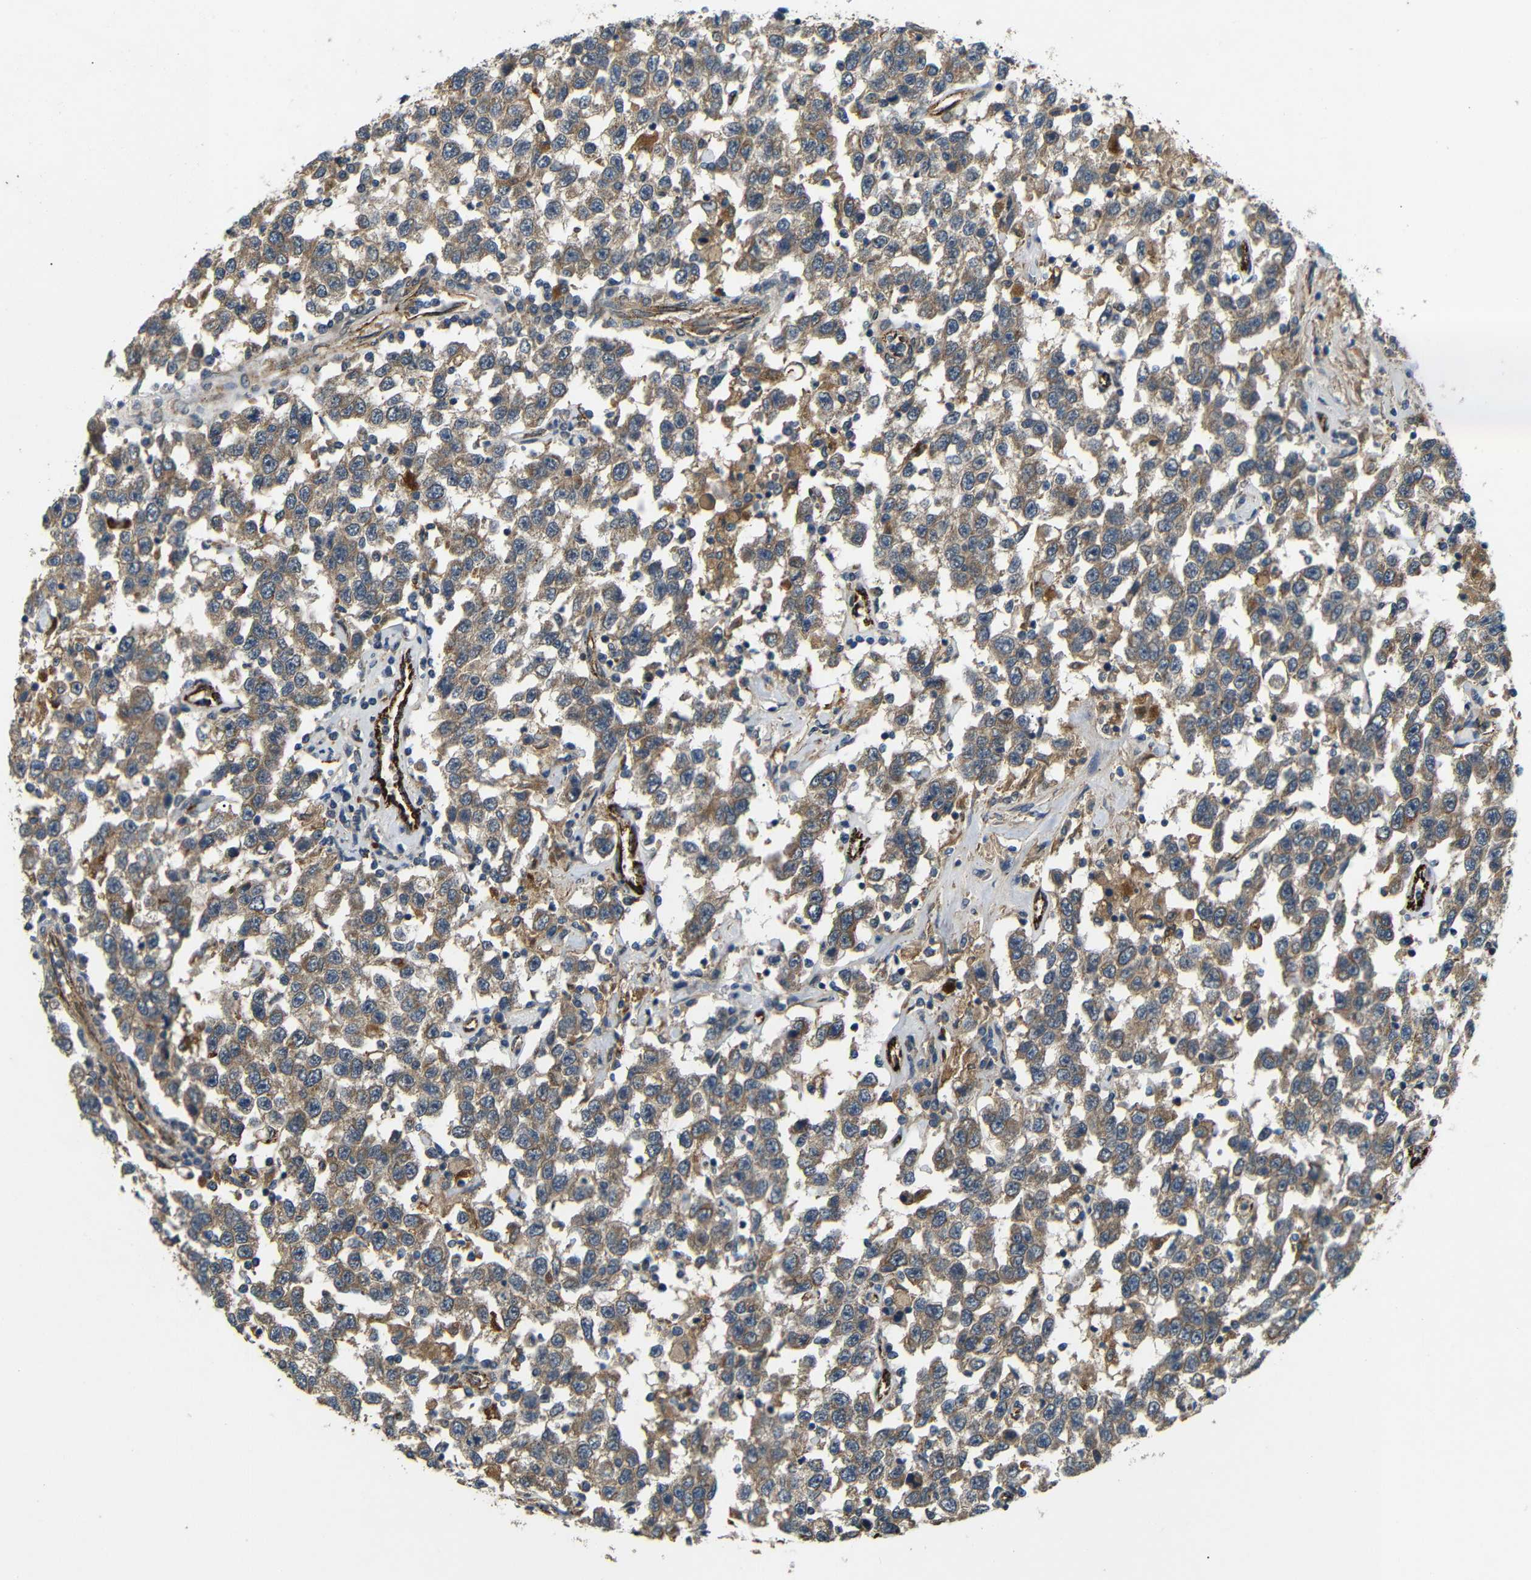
{"staining": {"intensity": "moderate", "quantity": ">75%", "location": "cytoplasmic/membranous"}, "tissue": "testis cancer", "cell_type": "Tumor cells", "image_type": "cancer", "snomed": [{"axis": "morphology", "description": "Seminoma, NOS"}, {"axis": "topography", "description": "Testis"}], "caption": "Immunohistochemistry micrograph of neoplastic tissue: seminoma (testis) stained using IHC shows medium levels of moderate protein expression localized specifically in the cytoplasmic/membranous of tumor cells, appearing as a cytoplasmic/membranous brown color.", "gene": "ATP7A", "patient": {"sex": "male", "age": 41}}